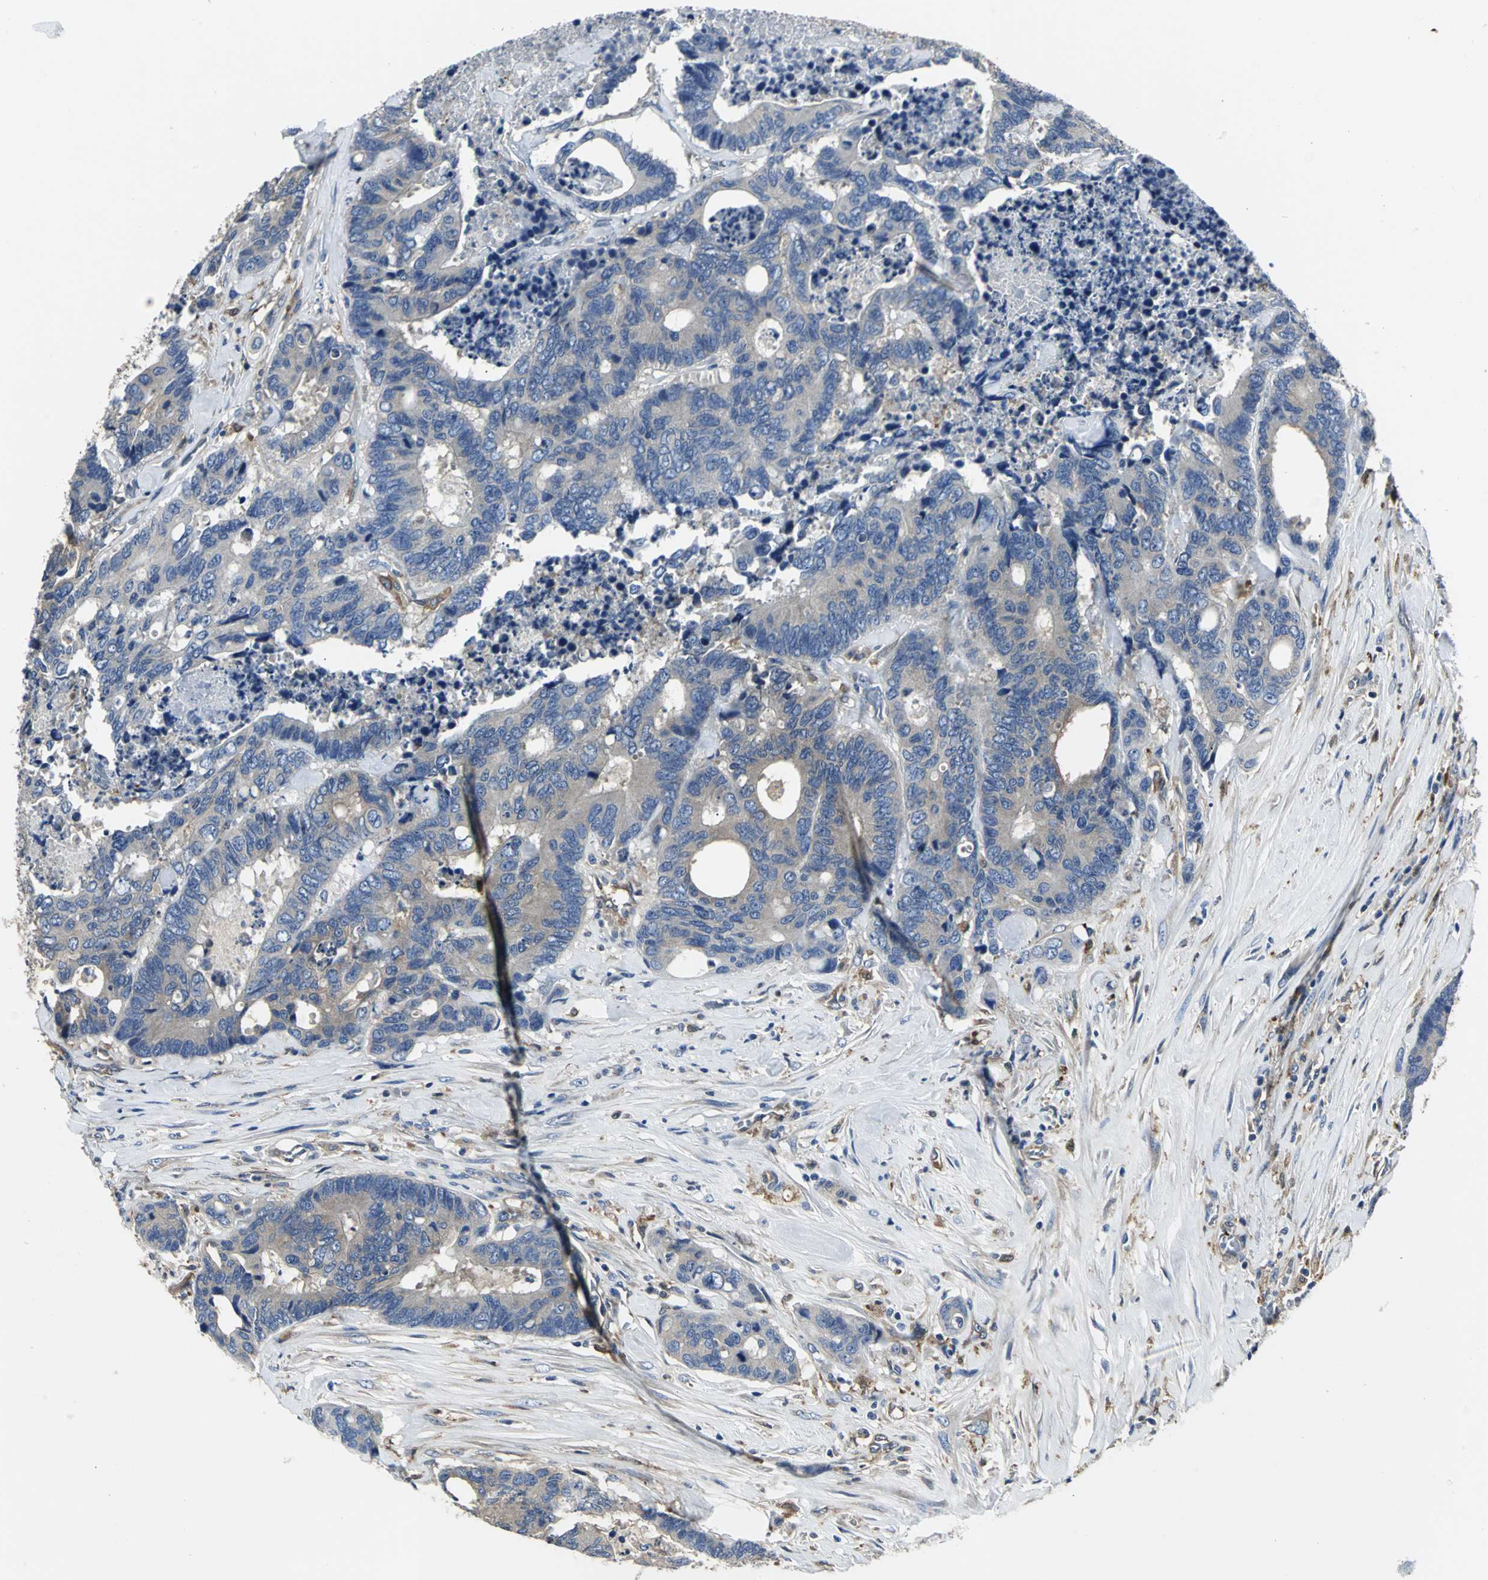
{"staining": {"intensity": "moderate", "quantity": "25%-75%", "location": "cytoplasmic/membranous"}, "tissue": "colorectal cancer", "cell_type": "Tumor cells", "image_type": "cancer", "snomed": [{"axis": "morphology", "description": "Adenocarcinoma, NOS"}, {"axis": "topography", "description": "Rectum"}], "caption": "Protein expression analysis of colorectal cancer reveals moderate cytoplasmic/membranous positivity in about 25%-75% of tumor cells.", "gene": "CHRNB1", "patient": {"sex": "male", "age": 55}}